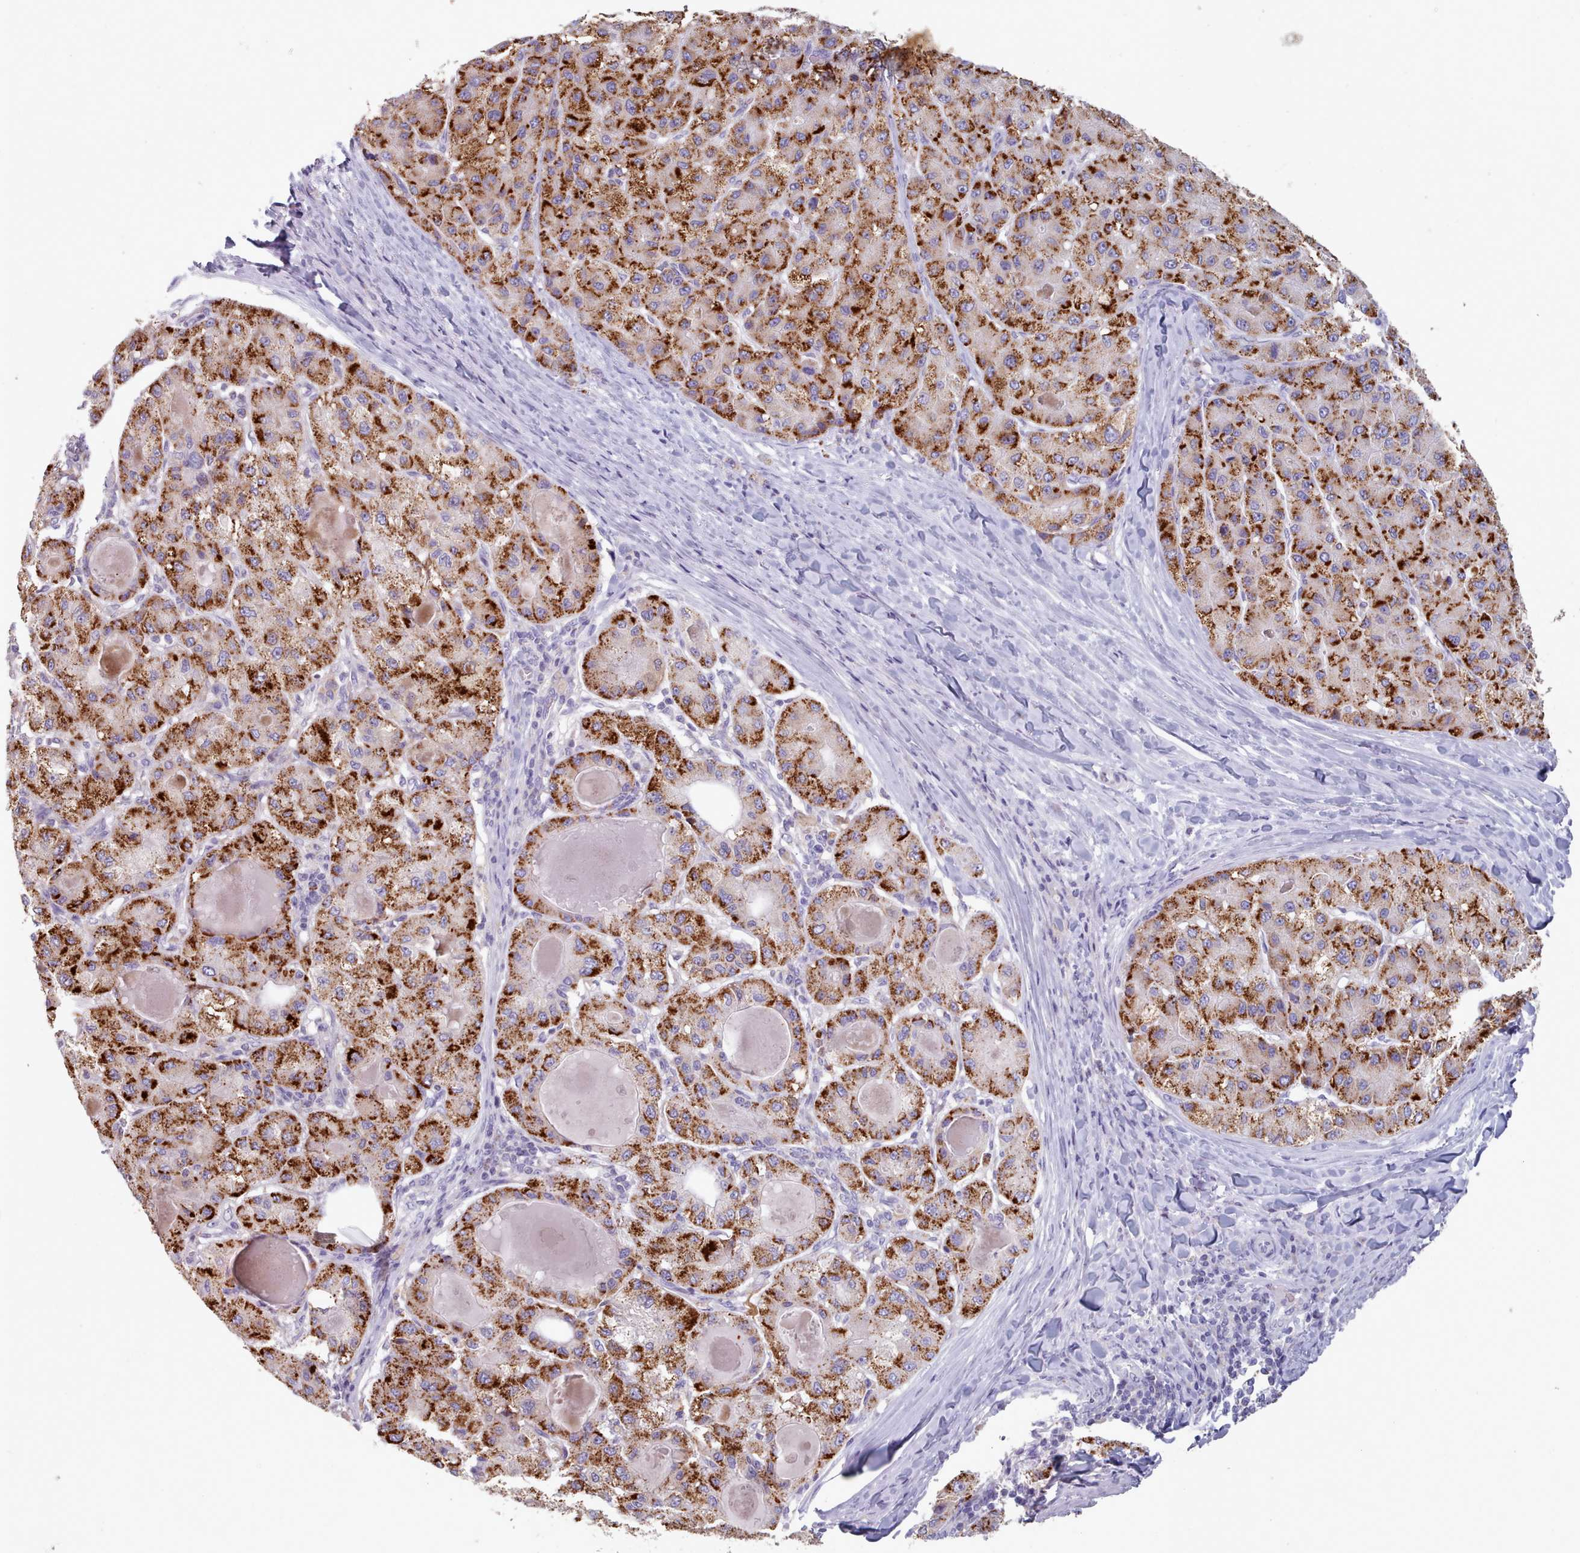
{"staining": {"intensity": "strong", "quantity": ">75%", "location": "cytoplasmic/membranous"}, "tissue": "liver cancer", "cell_type": "Tumor cells", "image_type": "cancer", "snomed": [{"axis": "morphology", "description": "Carcinoma, Hepatocellular, NOS"}, {"axis": "topography", "description": "Liver"}], "caption": "DAB (3,3'-diaminobenzidine) immunohistochemical staining of human hepatocellular carcinoma (liver) shows strong cytoplasmic/membranous protein expression in approximately >75% of tumor cells.", "gene": "HAO1", "patient": {"sex": "male", "age": 80}}